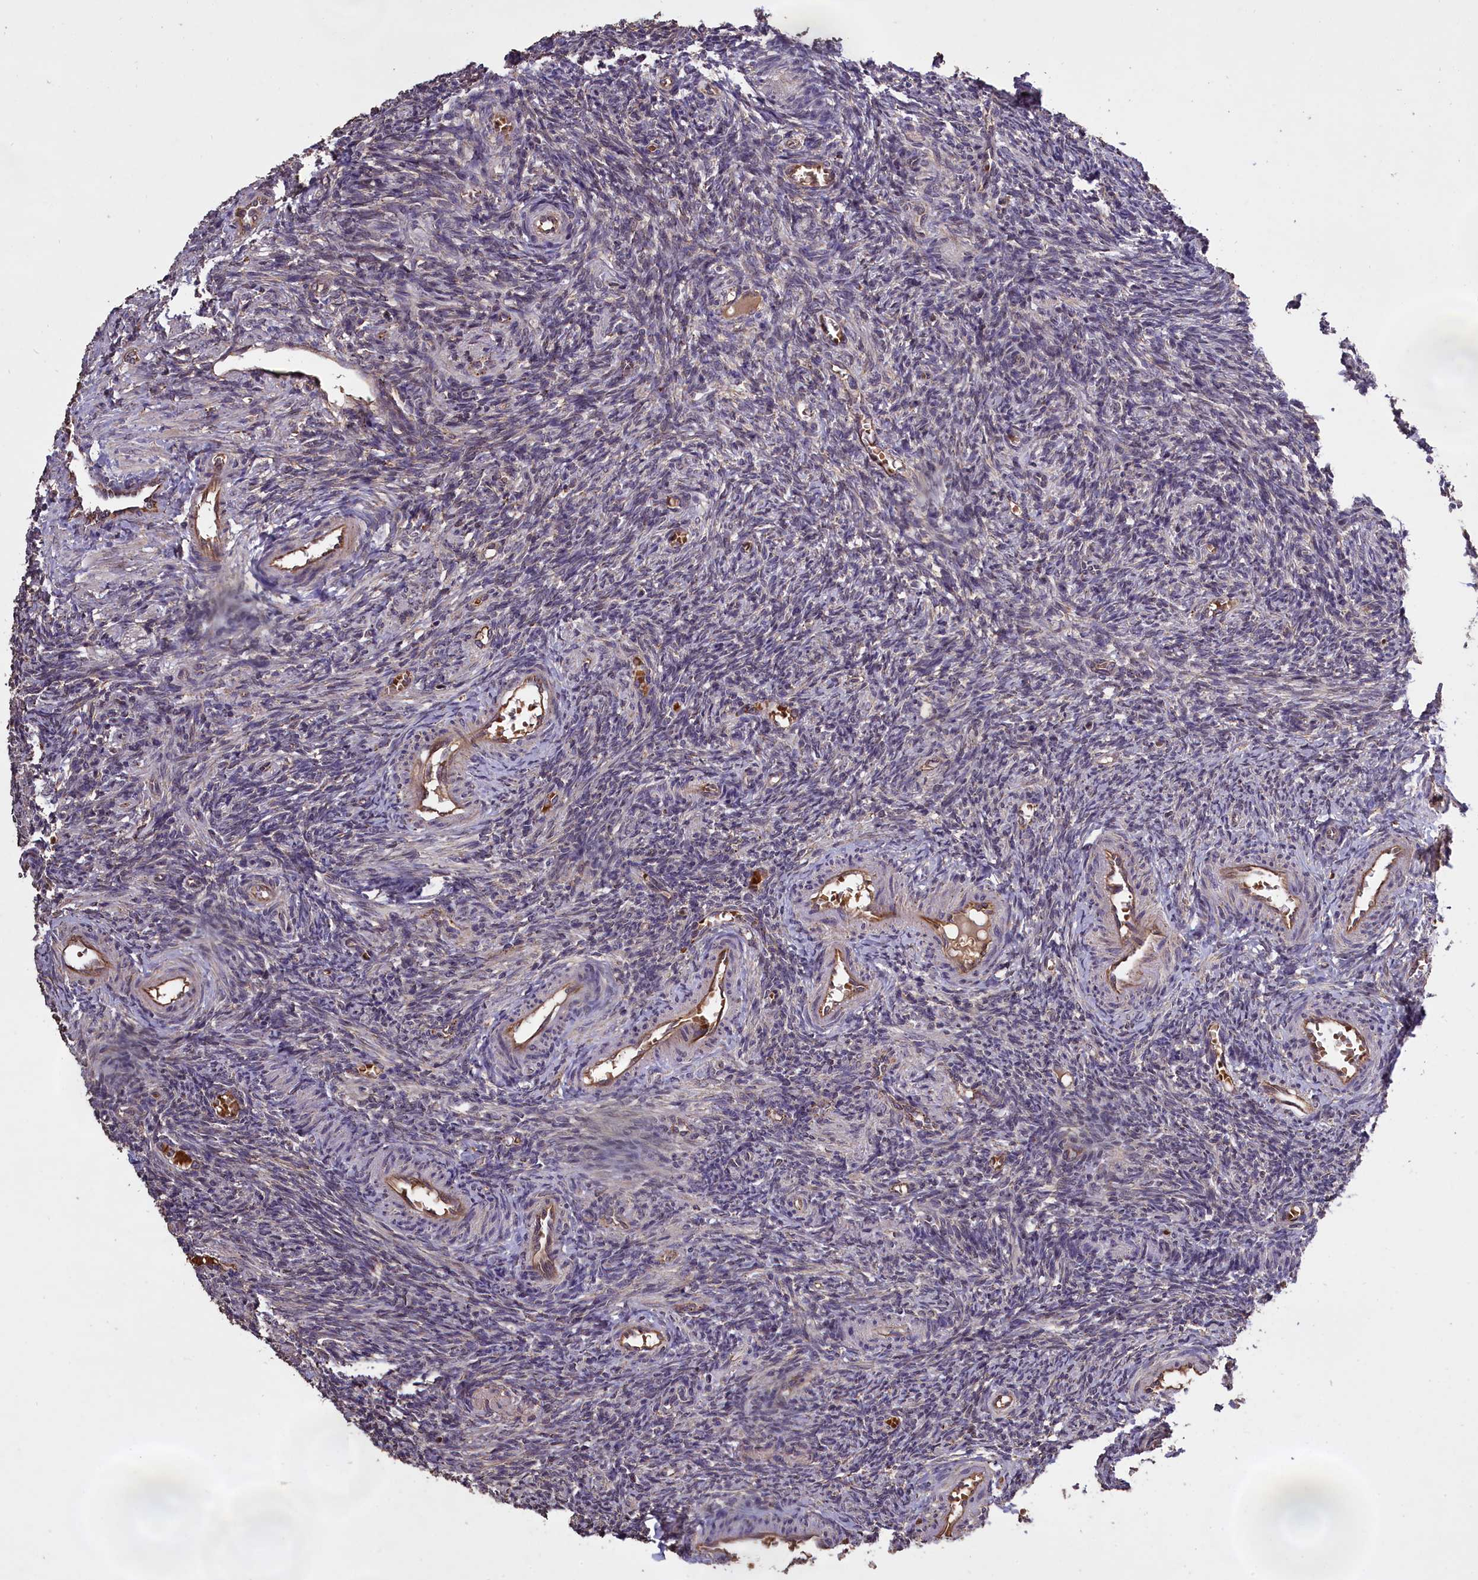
{"staining": {"intensity": "weak", "quantity": "25%-75%", "location": "cytoplasmic/membranous"}, "tissue": "ovary", "cell_type": "Follicle cells", "image_type": "normal", "snomed": [{"axis": "morphology", "description": "Normal tissue, NOS"}, {"axis": "topography", "description": "Ovary"}], "caption": "Weak cytoplasmic/membranous positivity for a protein is present in about 25%-75% of follicle cells of benign ovary using immunohistochemistry.", "gene": "CLRN2", "patient": {"sex": "female", "age": 27}}